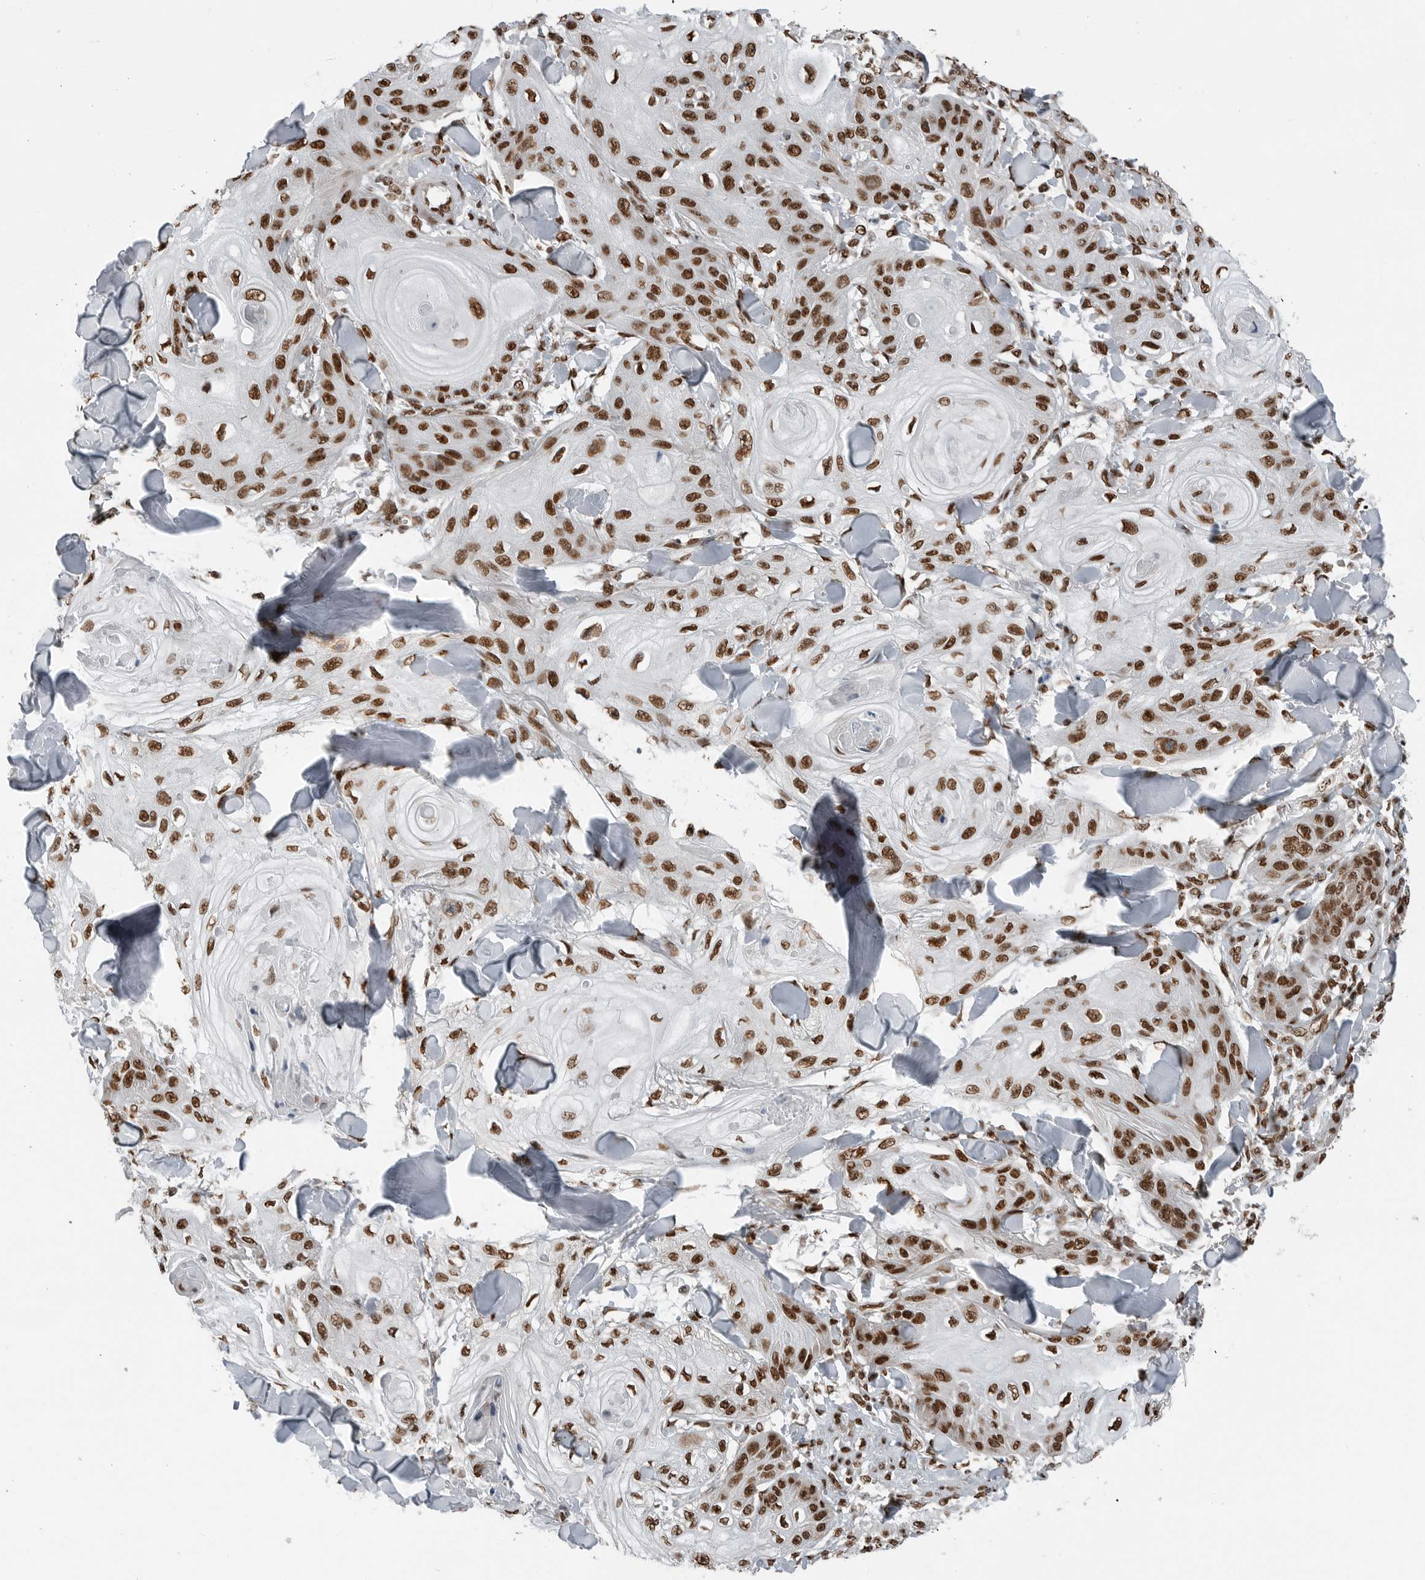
{"staining": {"intensity": "strong", "quantity": ">75%", "location": "nuclear"}, "tissue": "skin cancer", "cell_type": "Tumor cells", "image_type": "cancer", "snomed": [{"axis": "morphology", "description": "Squamous cell carcinoma, NOS"}, {"axis": "topography", "description": "Skin"}], "caption": "Human skin squamous cell carcinoma stained with a protein marker demonstrates strong staining in tumor cells.", "gene": "BLZF1", "patient": {"sex": "male", "age": 74}}